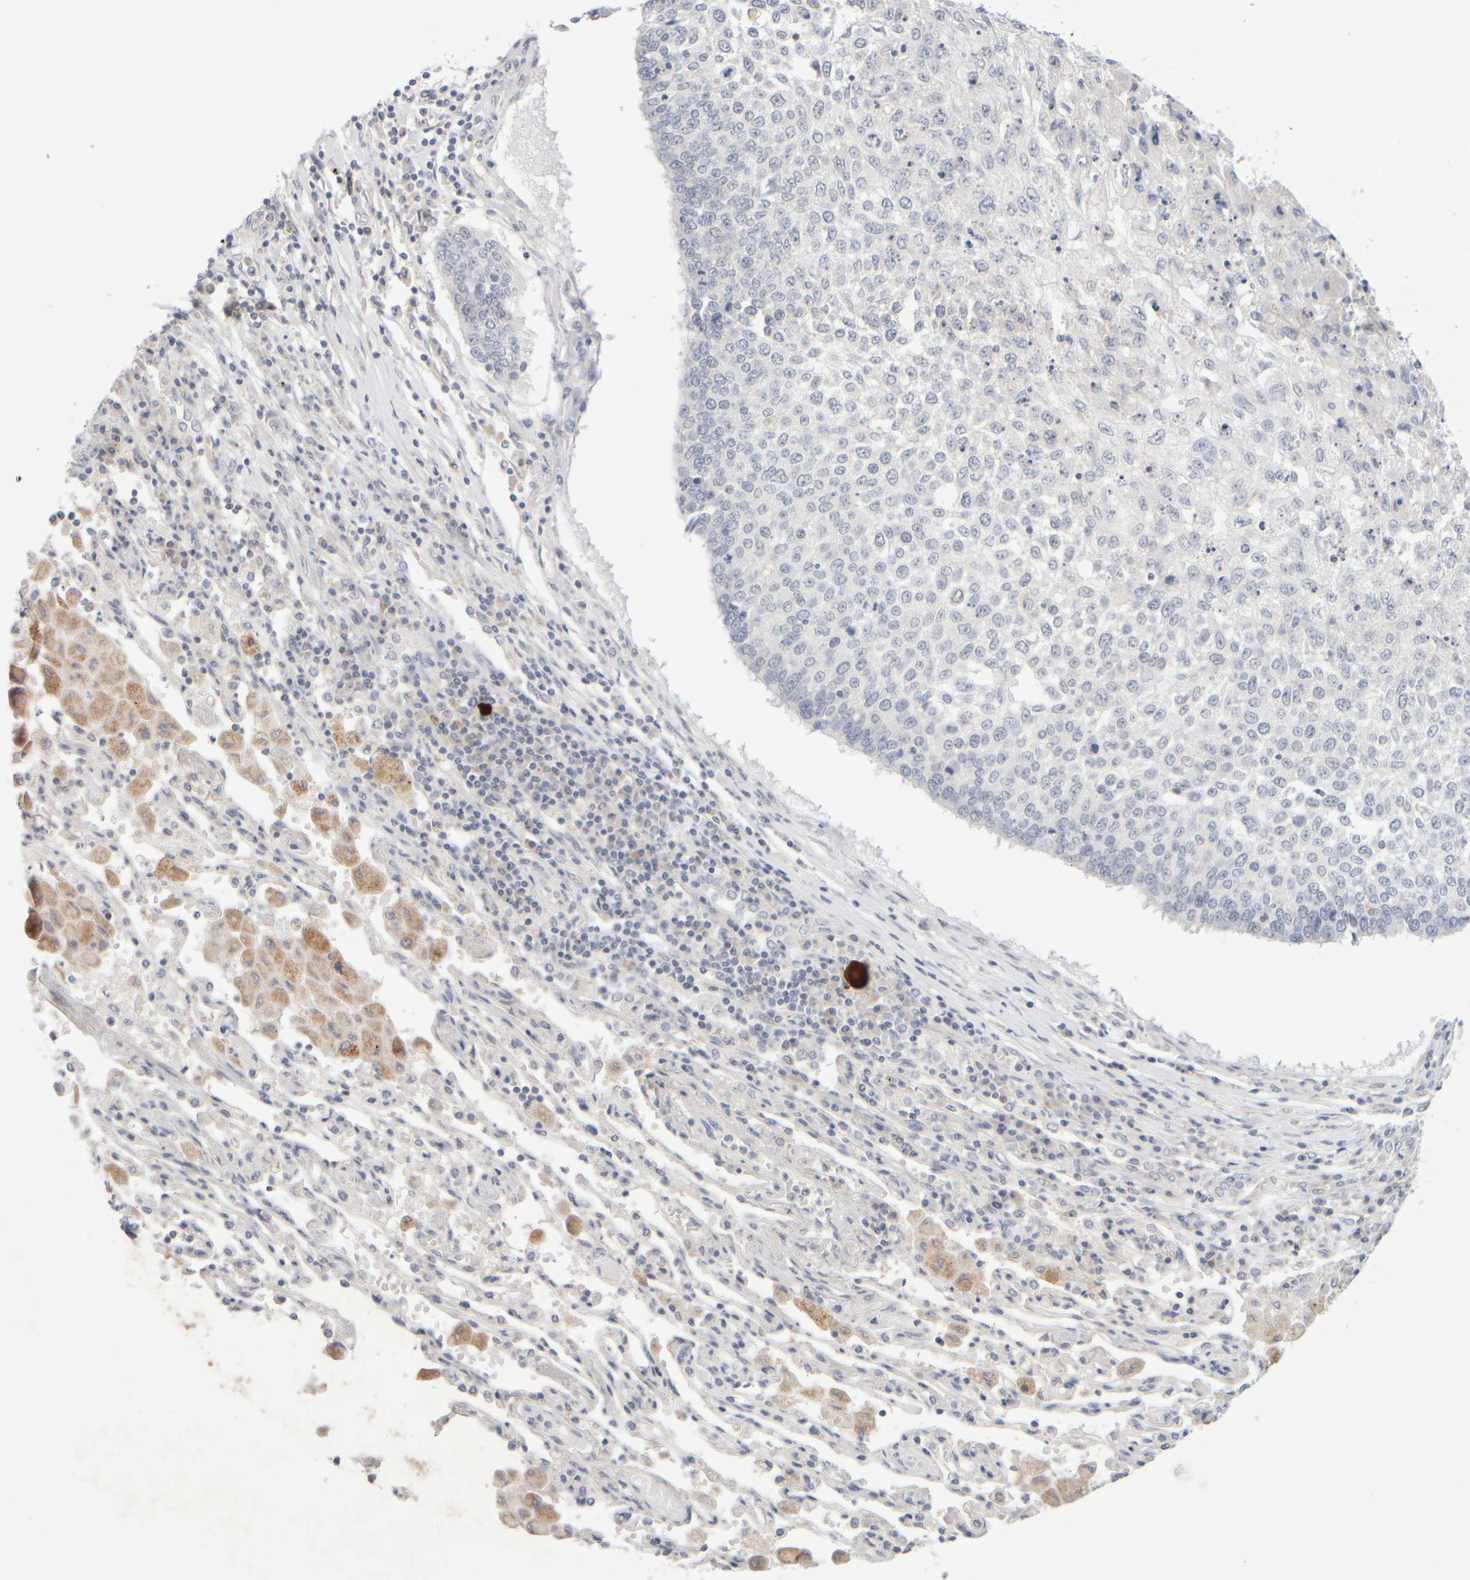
{"staining": {"intensity": "negative", "quantity": "none", "location": "none"}, "tissue": "lung cancer", "cell_type": "Tumor cells", "image_type": "cancer", "snomed": [{"axis": "morphology", "description": "Normal tissue, NOS"}, {"axis": "morphology", "description": "Squamous cell carcinoma, NOS"}, {"axis": "topography", "description": "Cartilage tissue"}, {"axis": "topography", "description": "Bronchus"}, {"axis": "topography", "description": "Lung"}, {"axis": "topography", "description": "Peripheral nerve tissue"}], "caption": "The immunohistochemistry micrograph has no significant staining in tumor cells of lung cancer (squamous cell carcinoma) tissue. (DAB IHC with hematoxylin counter stain).", "gene": "ZNF112", "patient": {"sex": "female", "age": 49}}